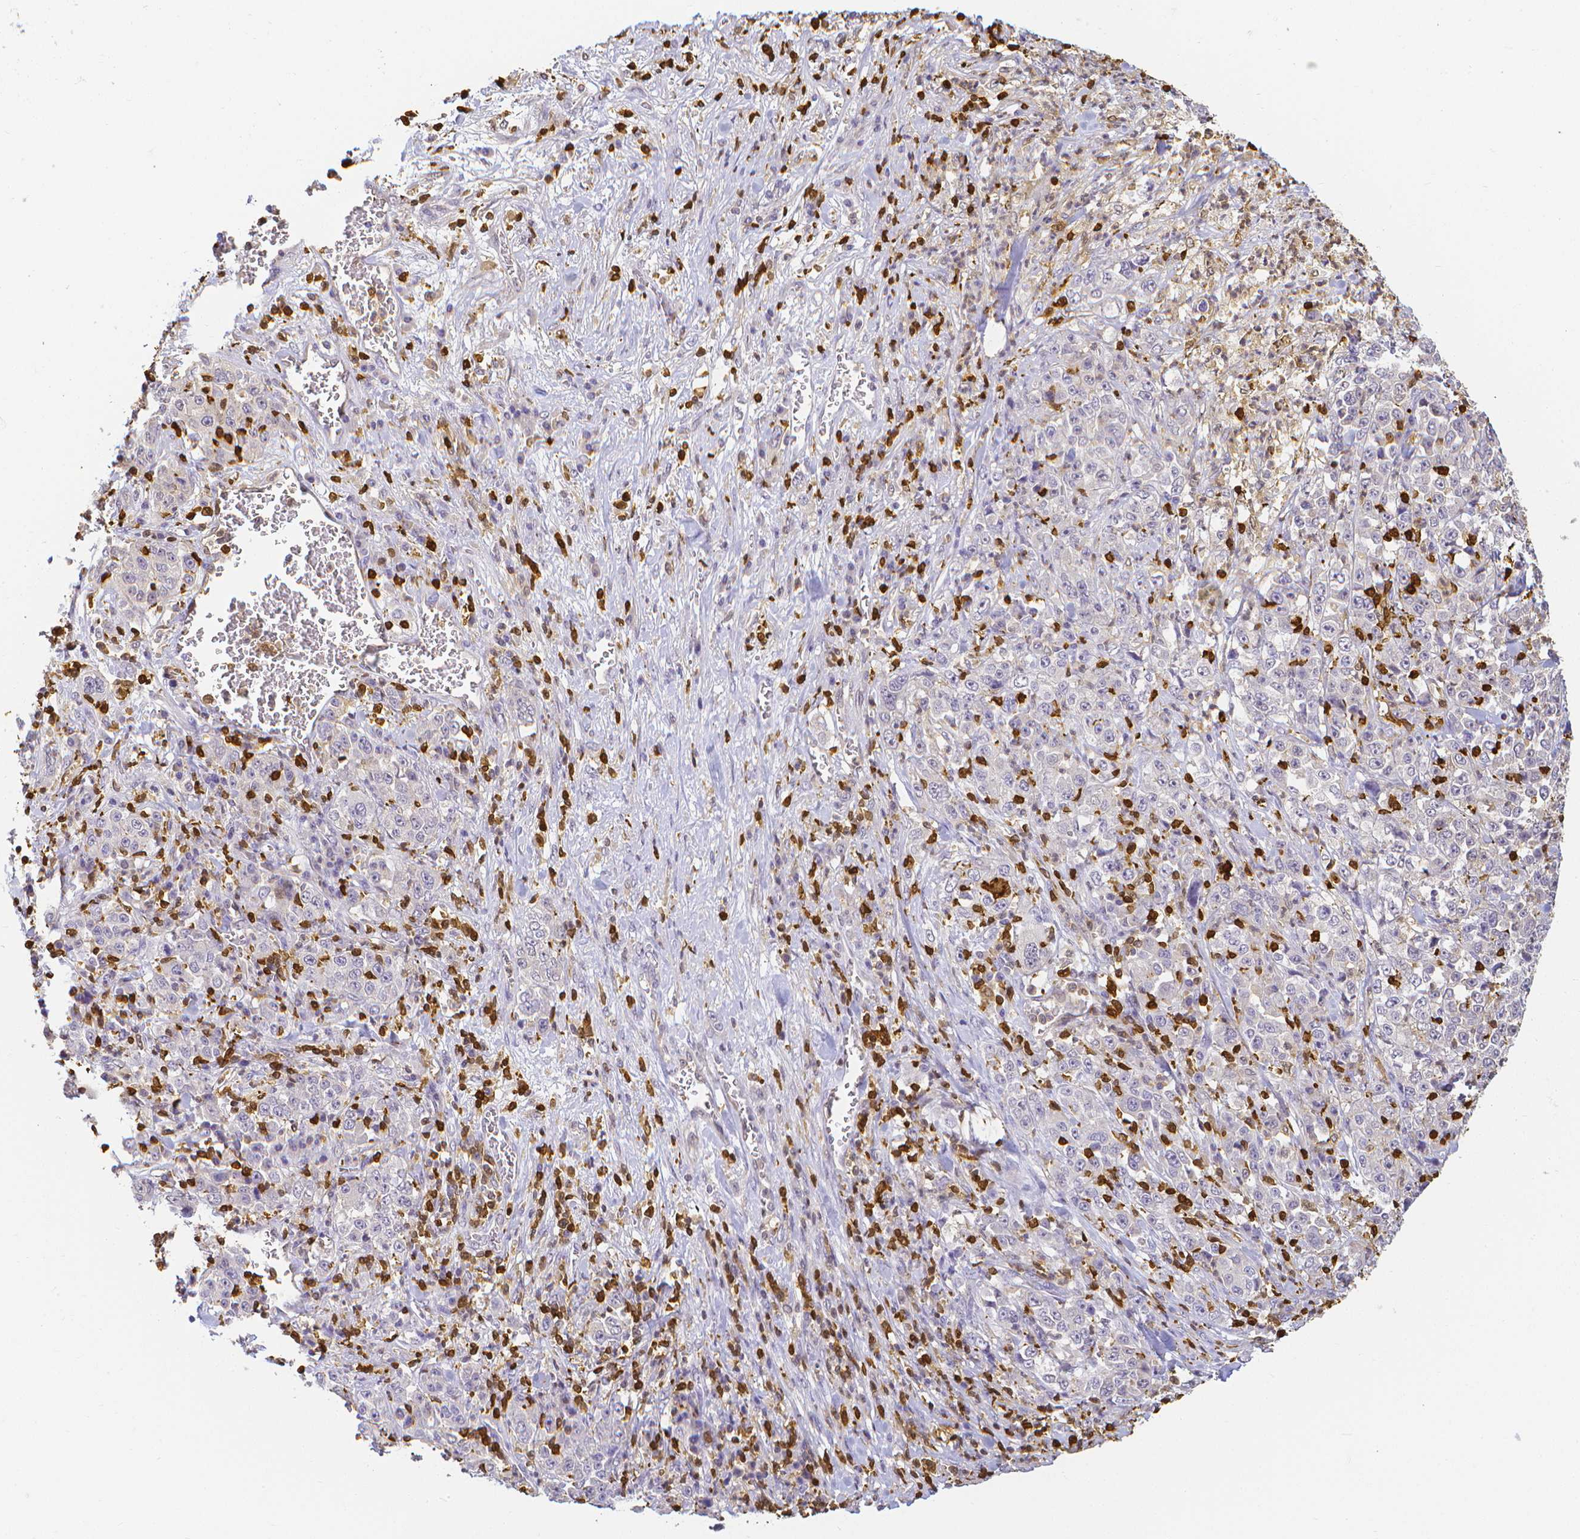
{"staining": {"intensity": "negative", "quantity": "none", "location": "none"}, "tissue": "stomach cancer", "cell_type": "Tumor cells", "image_type": "cancer", "snomed": [{"axis": "morphology", "description": "Normal tissue, NOS"}, {"axis": "morphology", "description": "Adenocarcinoma, NOS"}, {"axis": "topography", "description": "Stomach, upper"}, {"axis": "topography", "description": "Stomach"}], "caption": "Tumor cells are negative for brown protein staining in stomach cancer (adenocarcinoma).", "gene": "COTL1", "patient": {"sex": "male", "age": 59}}